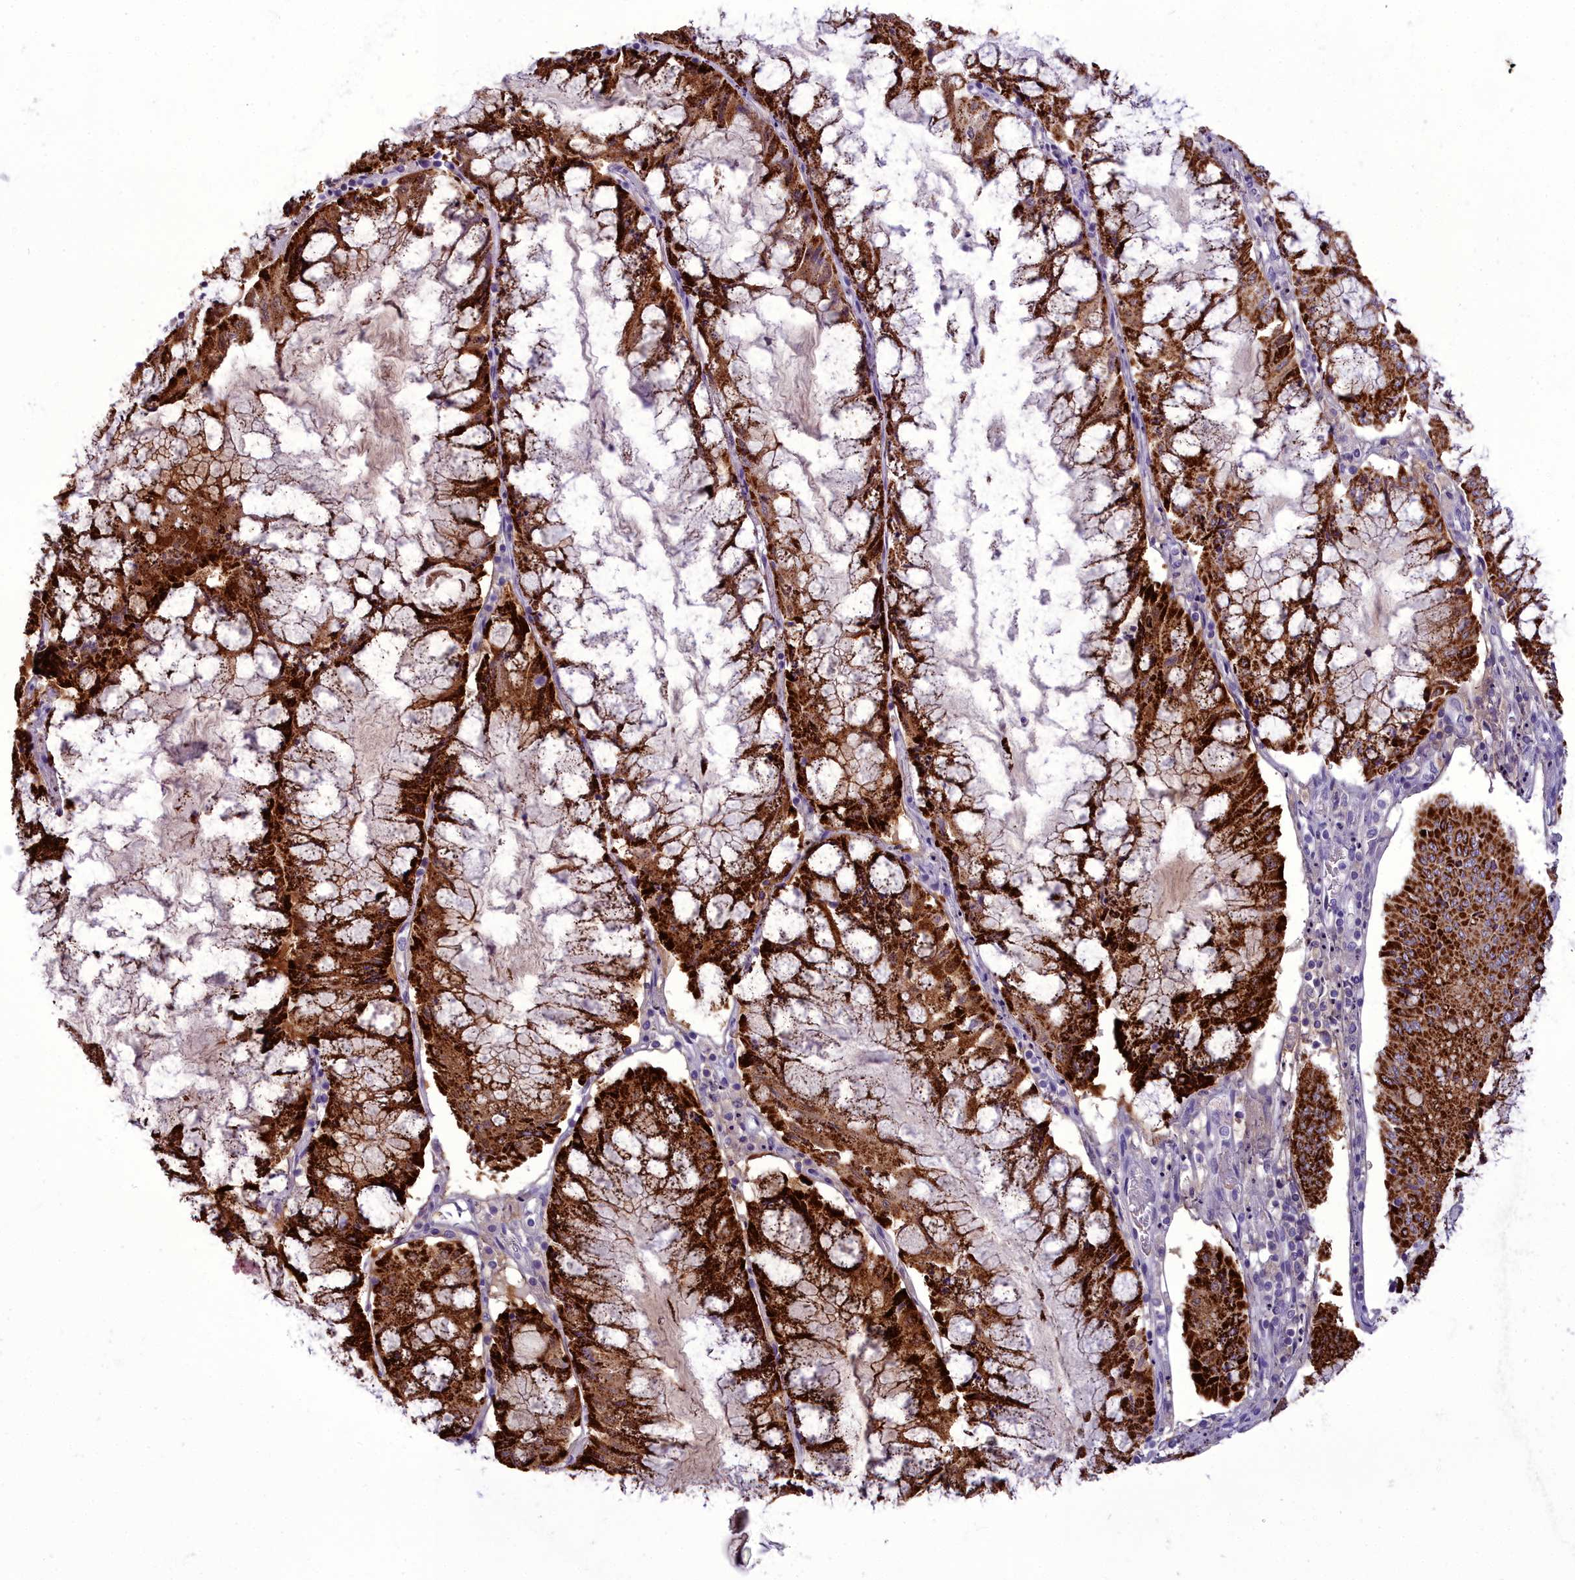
{"staining": {"intensity": "strong", "quantity": ">75%", "location": "cytoplasmic/membranous"}, "tissue": "pancreatic cancer", "cell_type": "Tumor cells", "image_type": "cancer", "snomed": [{"axis": "morphology", "description": "Adenocarcinoma, NOS"}, {"axis": "topography", "description": "Pancreas"}], "caption": "Protein expression analysis of pancreatic adenocarcinoma displays strong cytoplasmic/membranous positivity in approximately >75% of tumor cells.", "gene": "OSTN", "patient": {"sex": "female", "age": 50}}